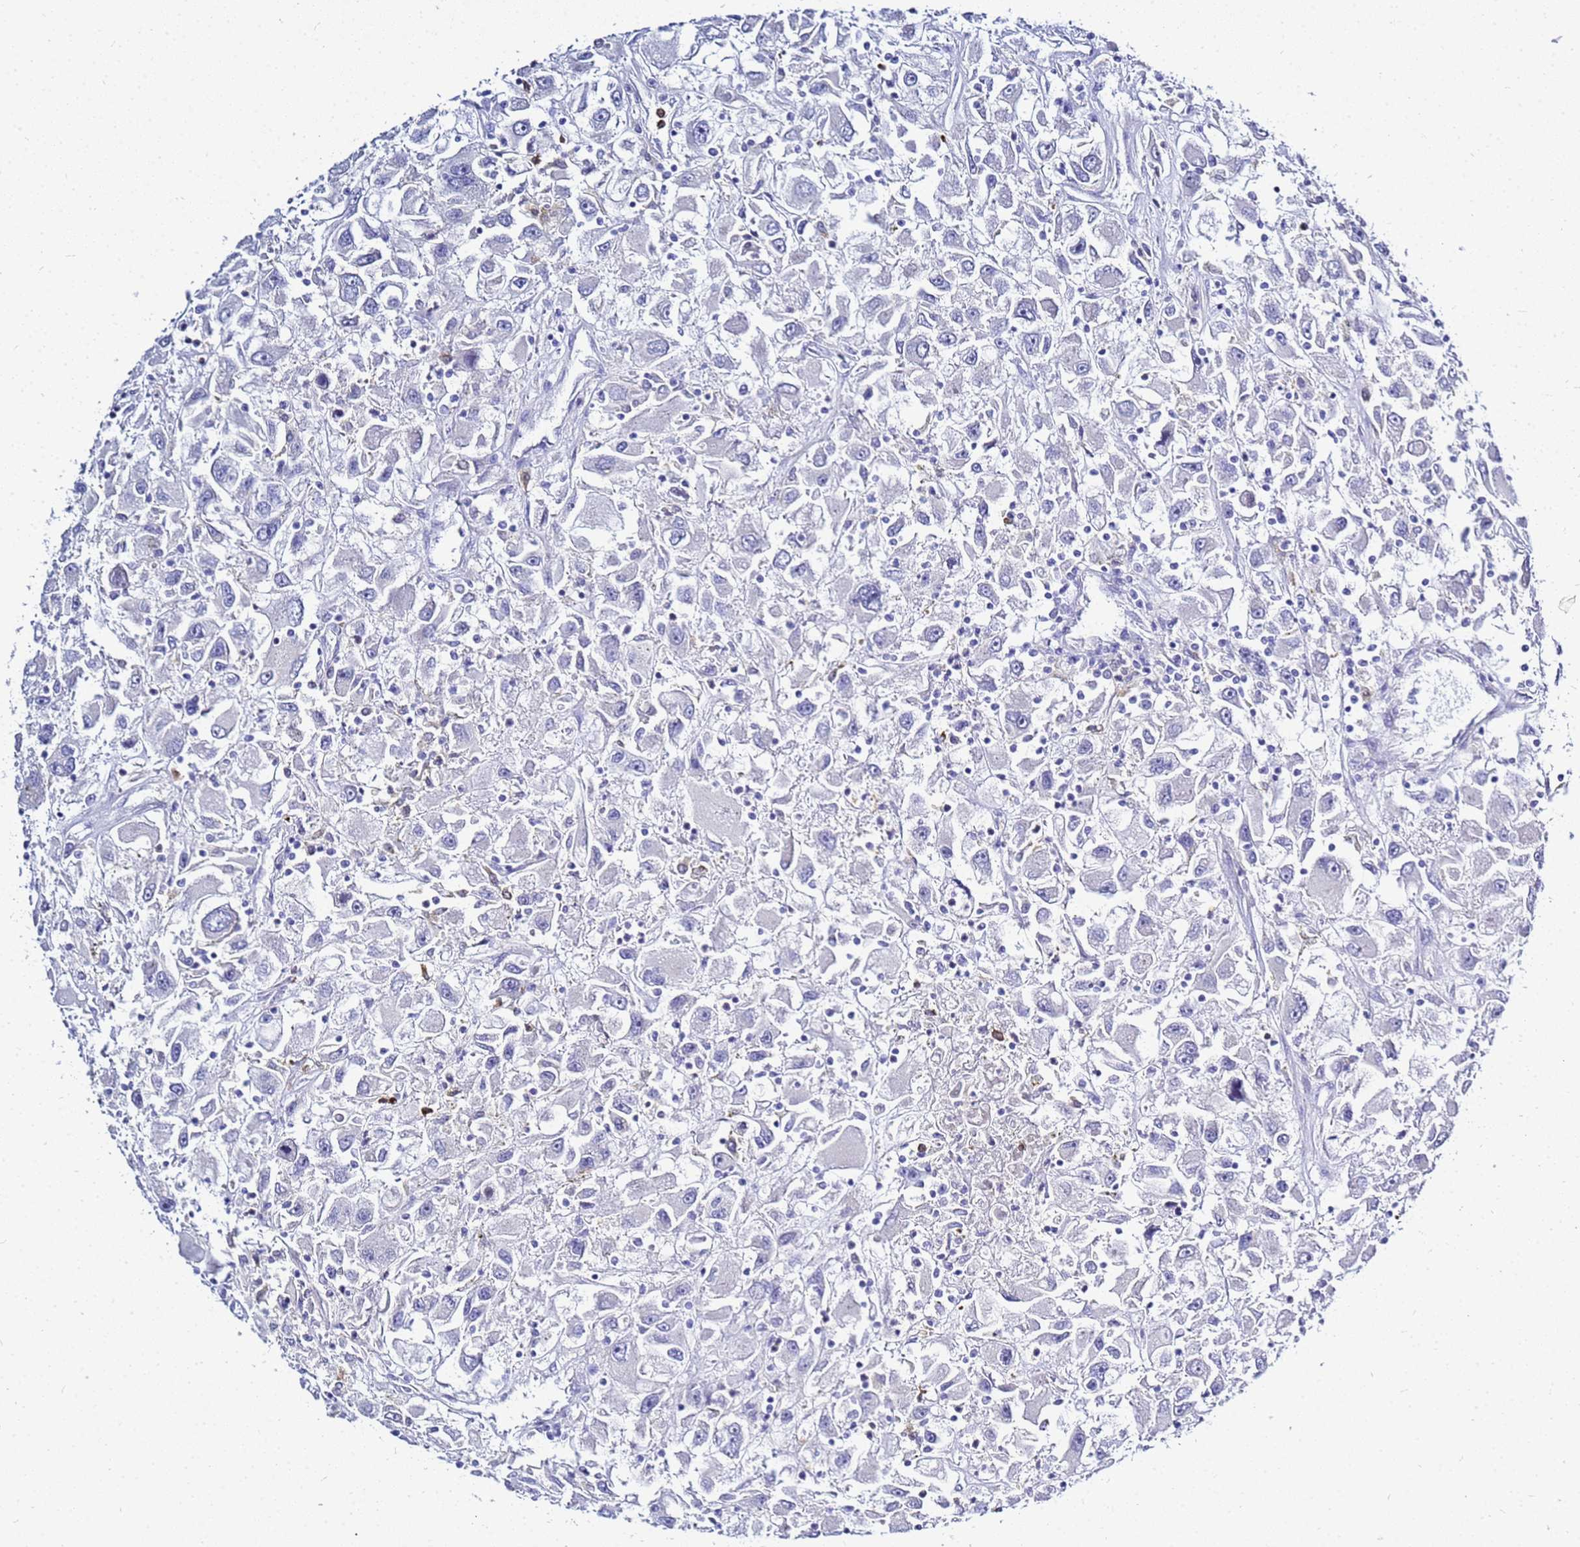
{"staining": {"intensity": "negative", "quantity": "none", "location": "none"}, "tissue": "renal cancer", "cell_type": "Tumor cells", "image_type": "cancer", "snomed": [{"axis": "morphology", "description": "Adenocarcinoma, NOS"}, {"axis": "topography", "description": "Kidney"}], "caption": "An IHC photomicrograph of renal cancer (adenocarcinoma) is shown. There is no staining in tumor cells of renal cancer (adenocarcinoma).", "gene": "CSTA", "patient": {"sex": "female", "age": 52}}